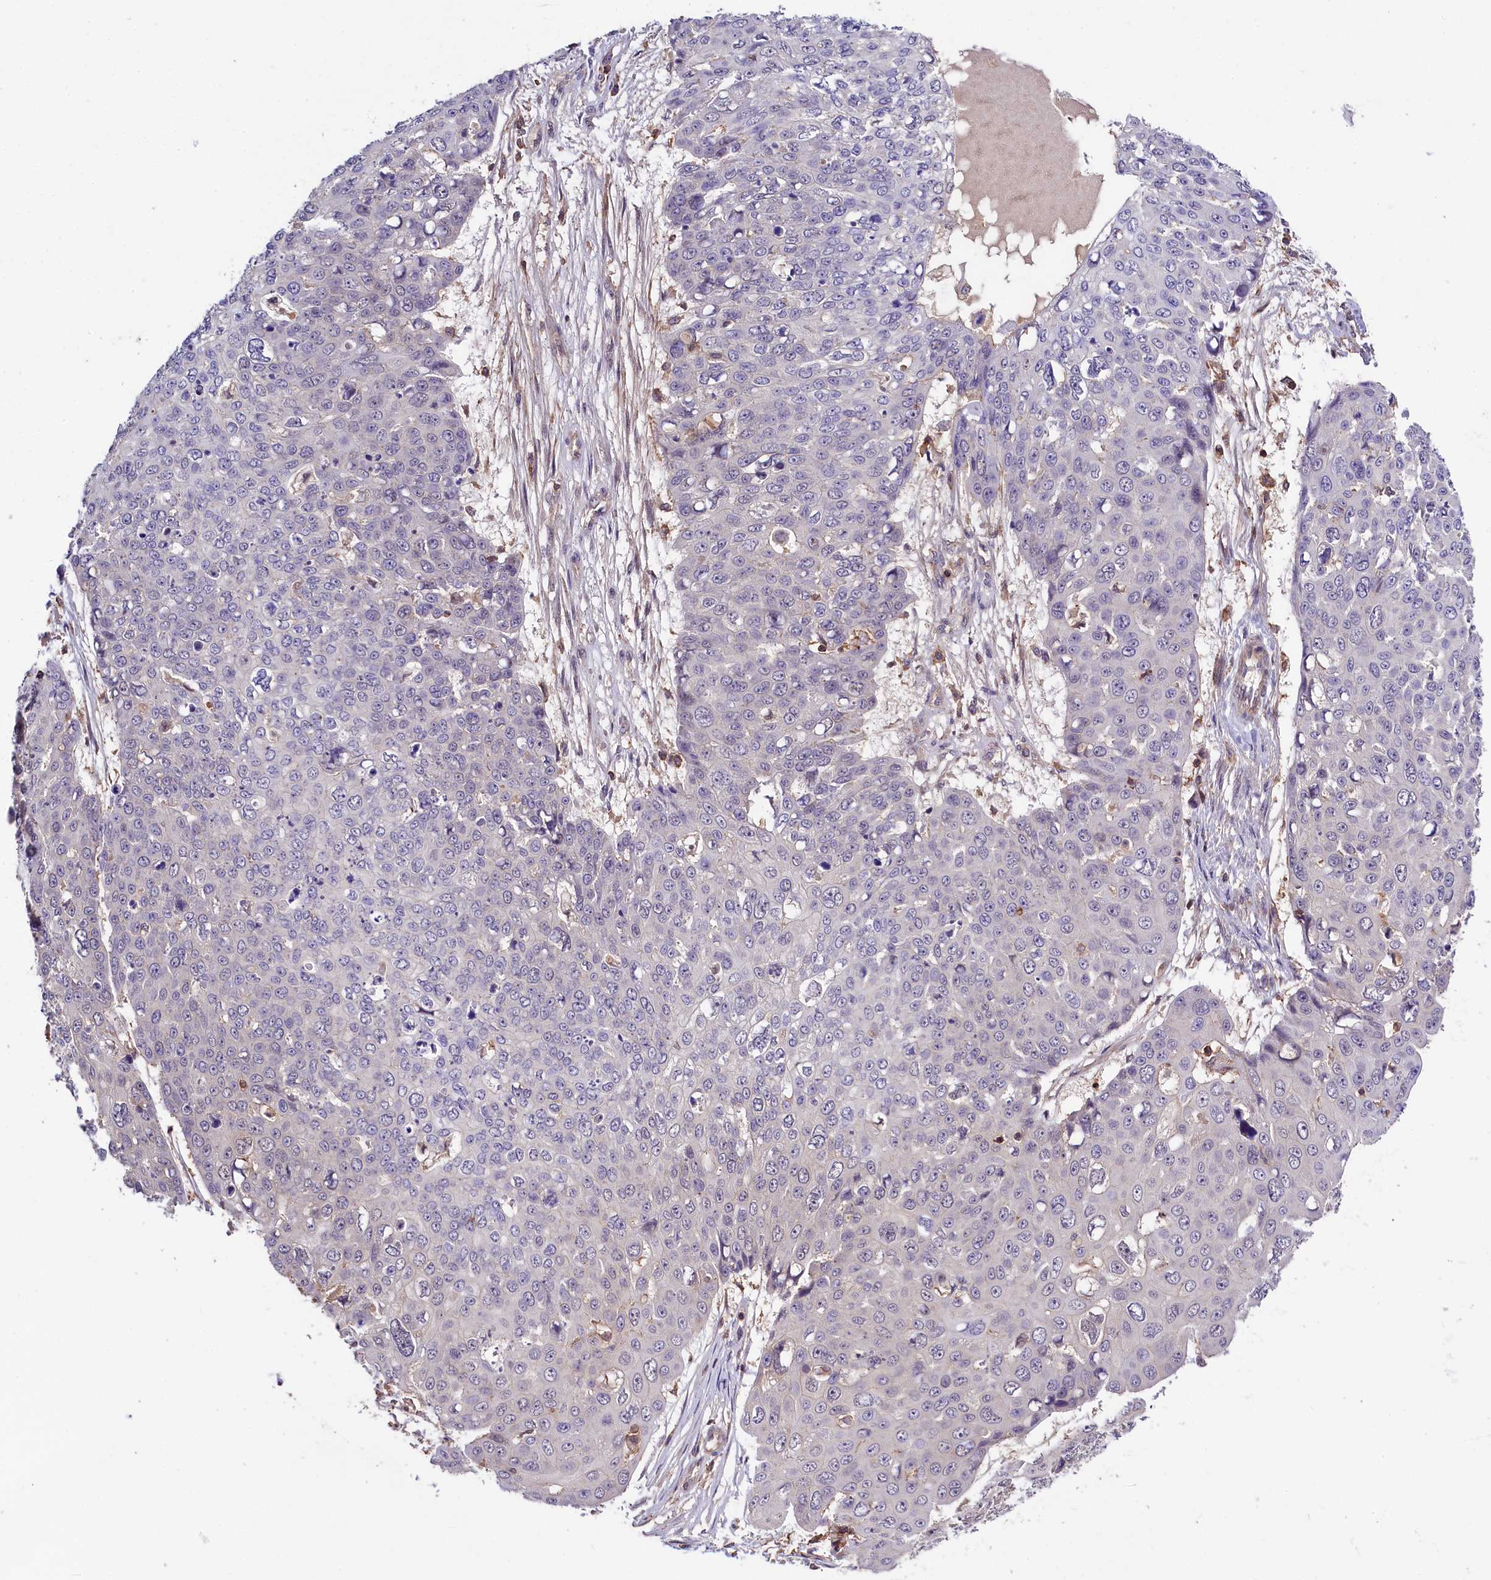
{"staining": {"intensity": "negative", "quantity": "none", "location": "none"}, "tissue": "skin cancer", "cell_type": "Tumor cells", "image_type": "cancer", "snomed": [{"axis": "morphology", "description": "Squamous cell carcinoma, NOS"}, {"axis": "topography", "description": "Skin"}], "caption": "DAB (3,3'-diaminobenzidine) immunohistochemical staining of human squamous cell carcinoma (skin) shows no significant staining in tumor cells.", "gene": "SKIDA1", "patient": {"sex": "male", "age": 71}}